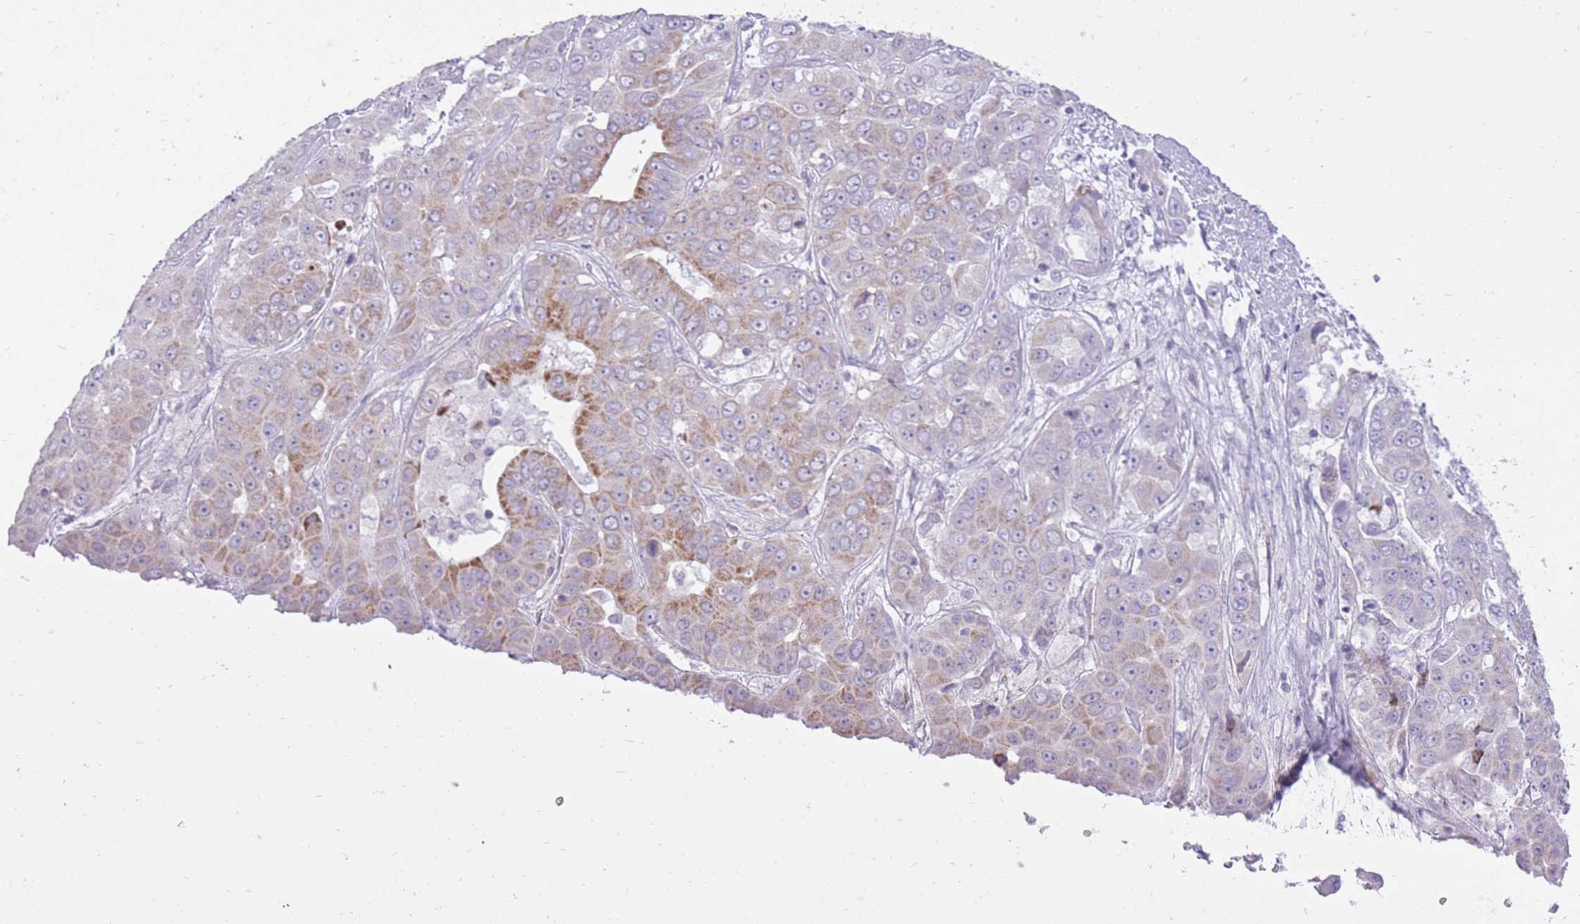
{"staining": {"intensity": "moderate", "quantity": "<25%", "location": "cytoplasmic/membranous"}, "tissue": "liver cancer", "cell_type": "Tumor cells", "image_type": "cancer", "snomed": [{"axis": "morphology", "description": "Cholangiocarcinoma"}, {"axis": "topography", "description": "Liver"}], "caption": "This histopathology image reveals immunohistochemistry (IHC) staining of cholangiocarcinoma (liver), with low moderate cytoplasmic/membranous staining in about <25% of tumor cells.", "gene": "DENND2D", "patient": {"sex": "female", "age": 52}}